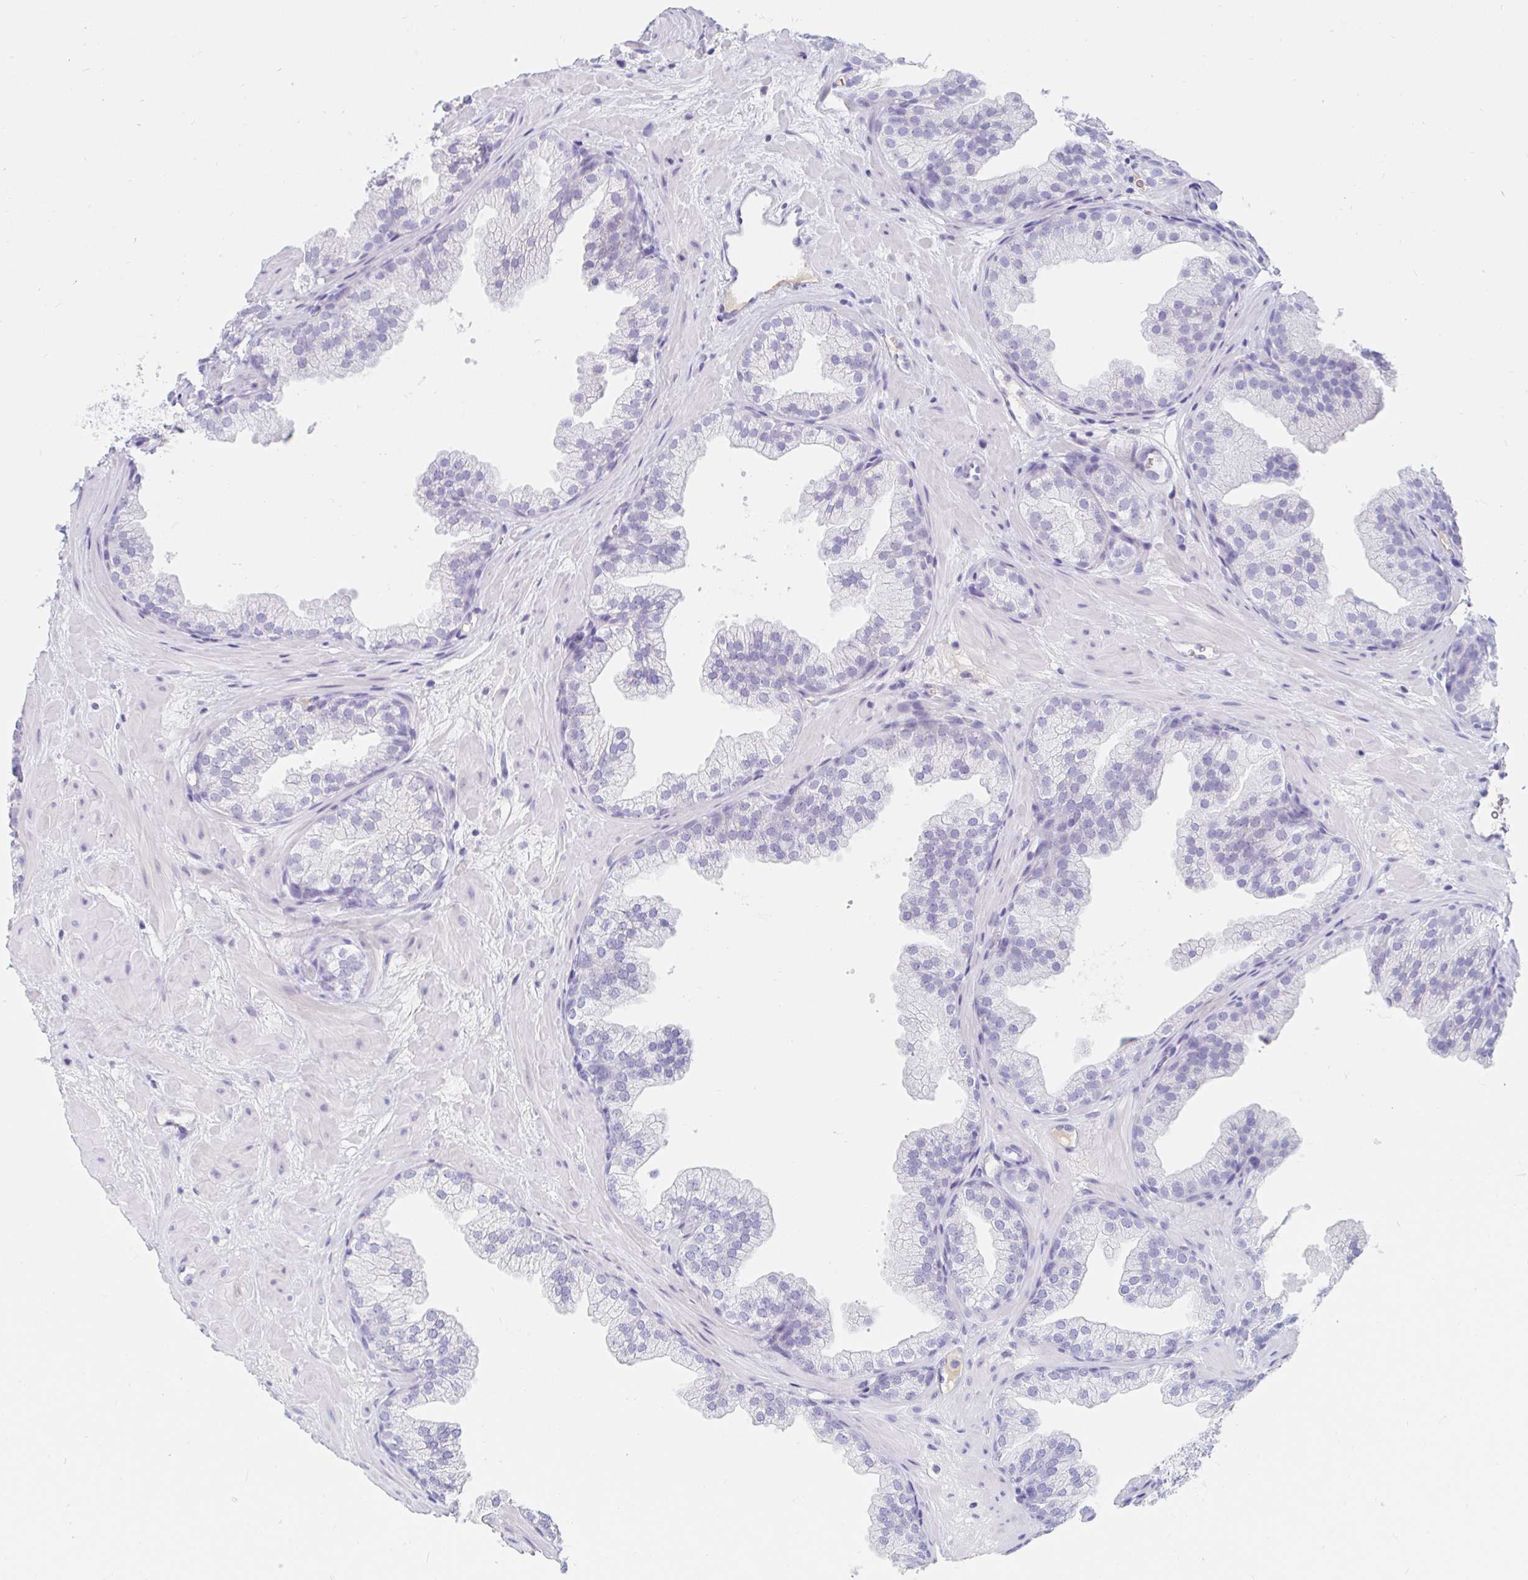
{"staining": {"intensity": "negative", "quantity": "none", "location": "none"}, "tissue": "prostate", "cell_type": "Glandular cells", "image_type": "normal", "snomed": [{"axis": "morphology", "description": "Normal tissue, NOS"}, {"axis": "topography", "description": "Prostate"}], "caption": "This histopathology image is of unremarkable prostate stained with IHC to label a protein in brown with the nuclei are counter-stained blue. There is no expression in glandular cells.", "gene": "TEX44", "patient": {"sex": "male", "age": 37}}